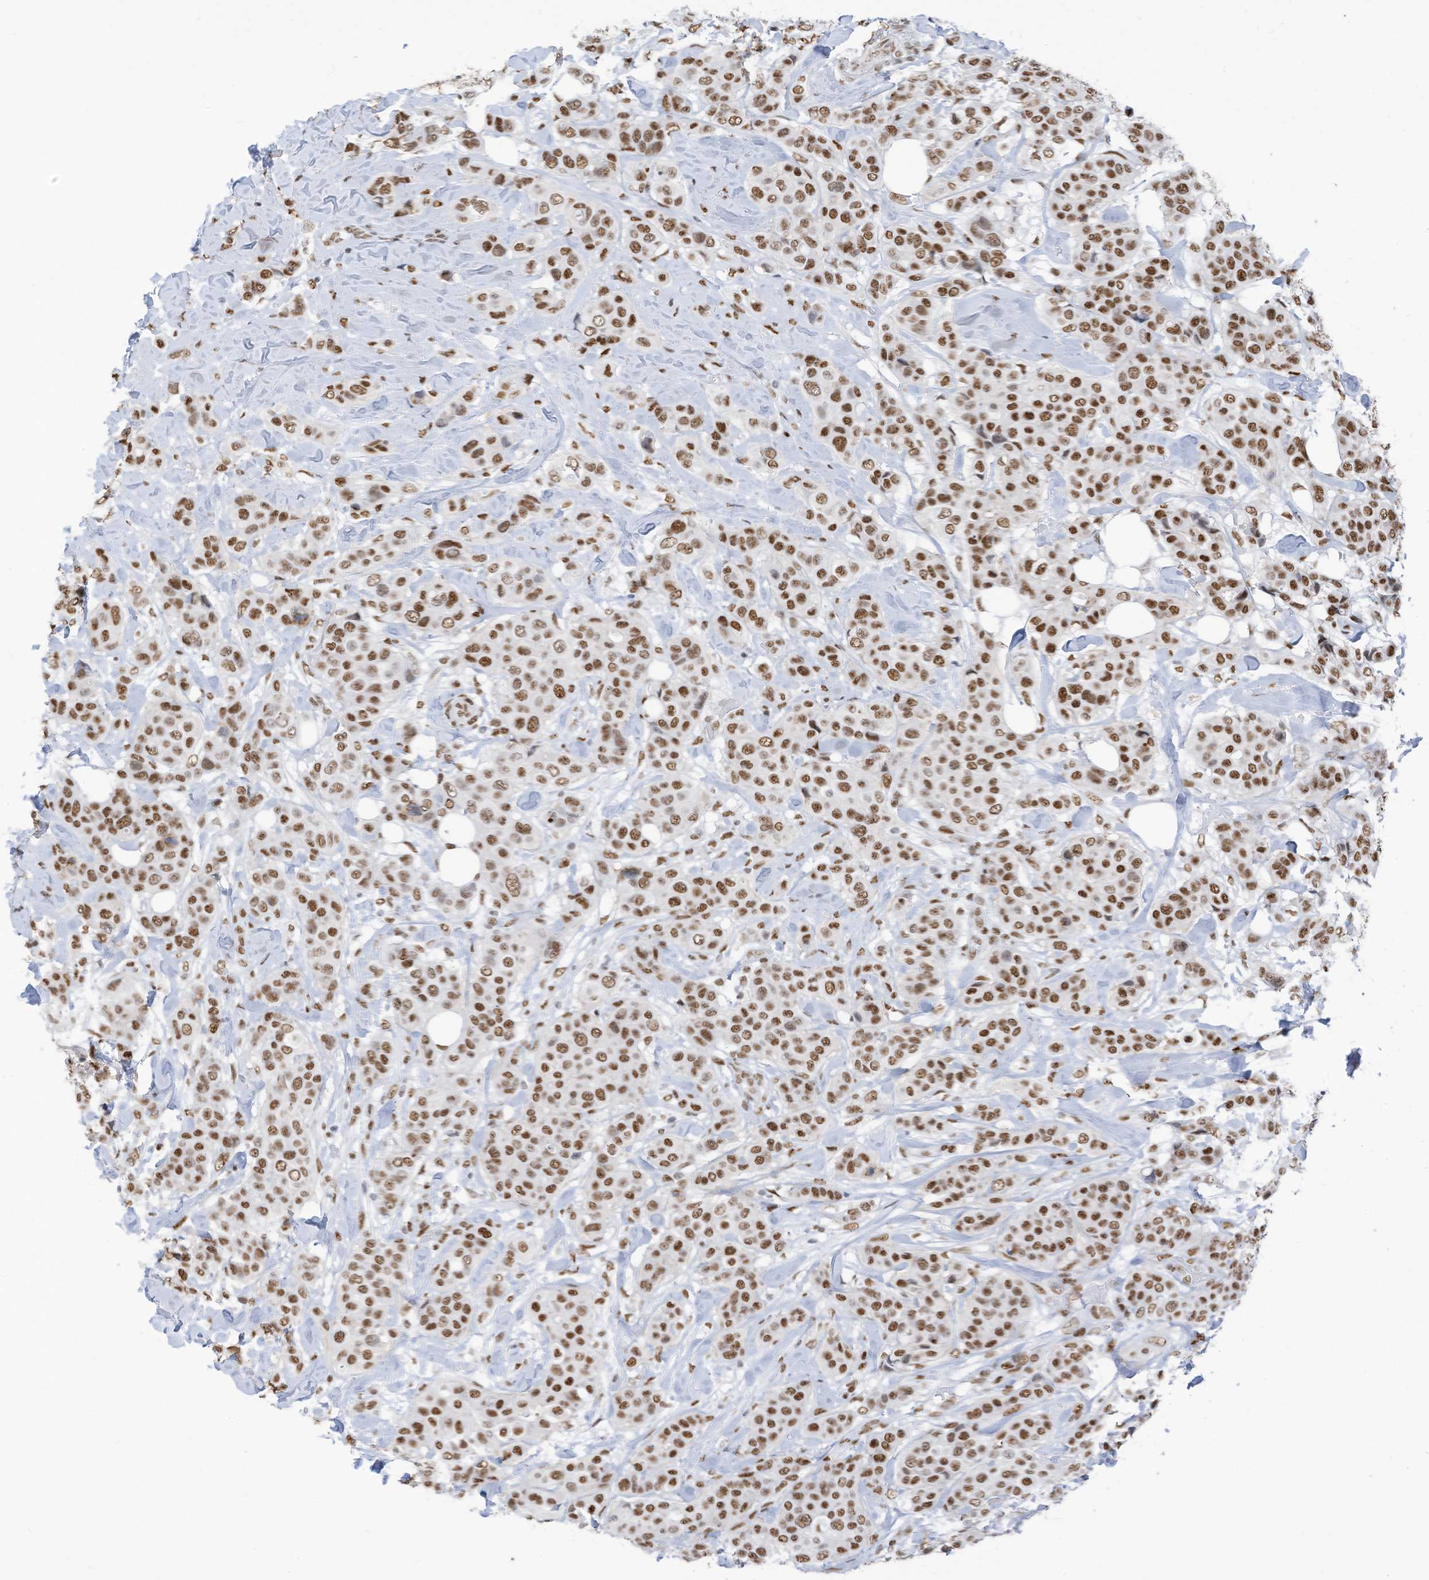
{"staining": {"intensity": "moderate", "quantity": ">75%", "location": "nuclear"}, "tissue": "breast cancer", "cell_type": "Tumor cells", "image_type": "cancer", "snomed": [{"axis": "morphology", "description": "Lobular carcinoma"}, {"axis": "topography", "description": "Breast"}], "caption": "Tumor cells reveal medium levels of moderate nuclear positivity in about >75% of cells in human breast cancer (lobular carcinoma).", "gene": "KHSRP", "patient": {"sex": "female", "age": 51}}